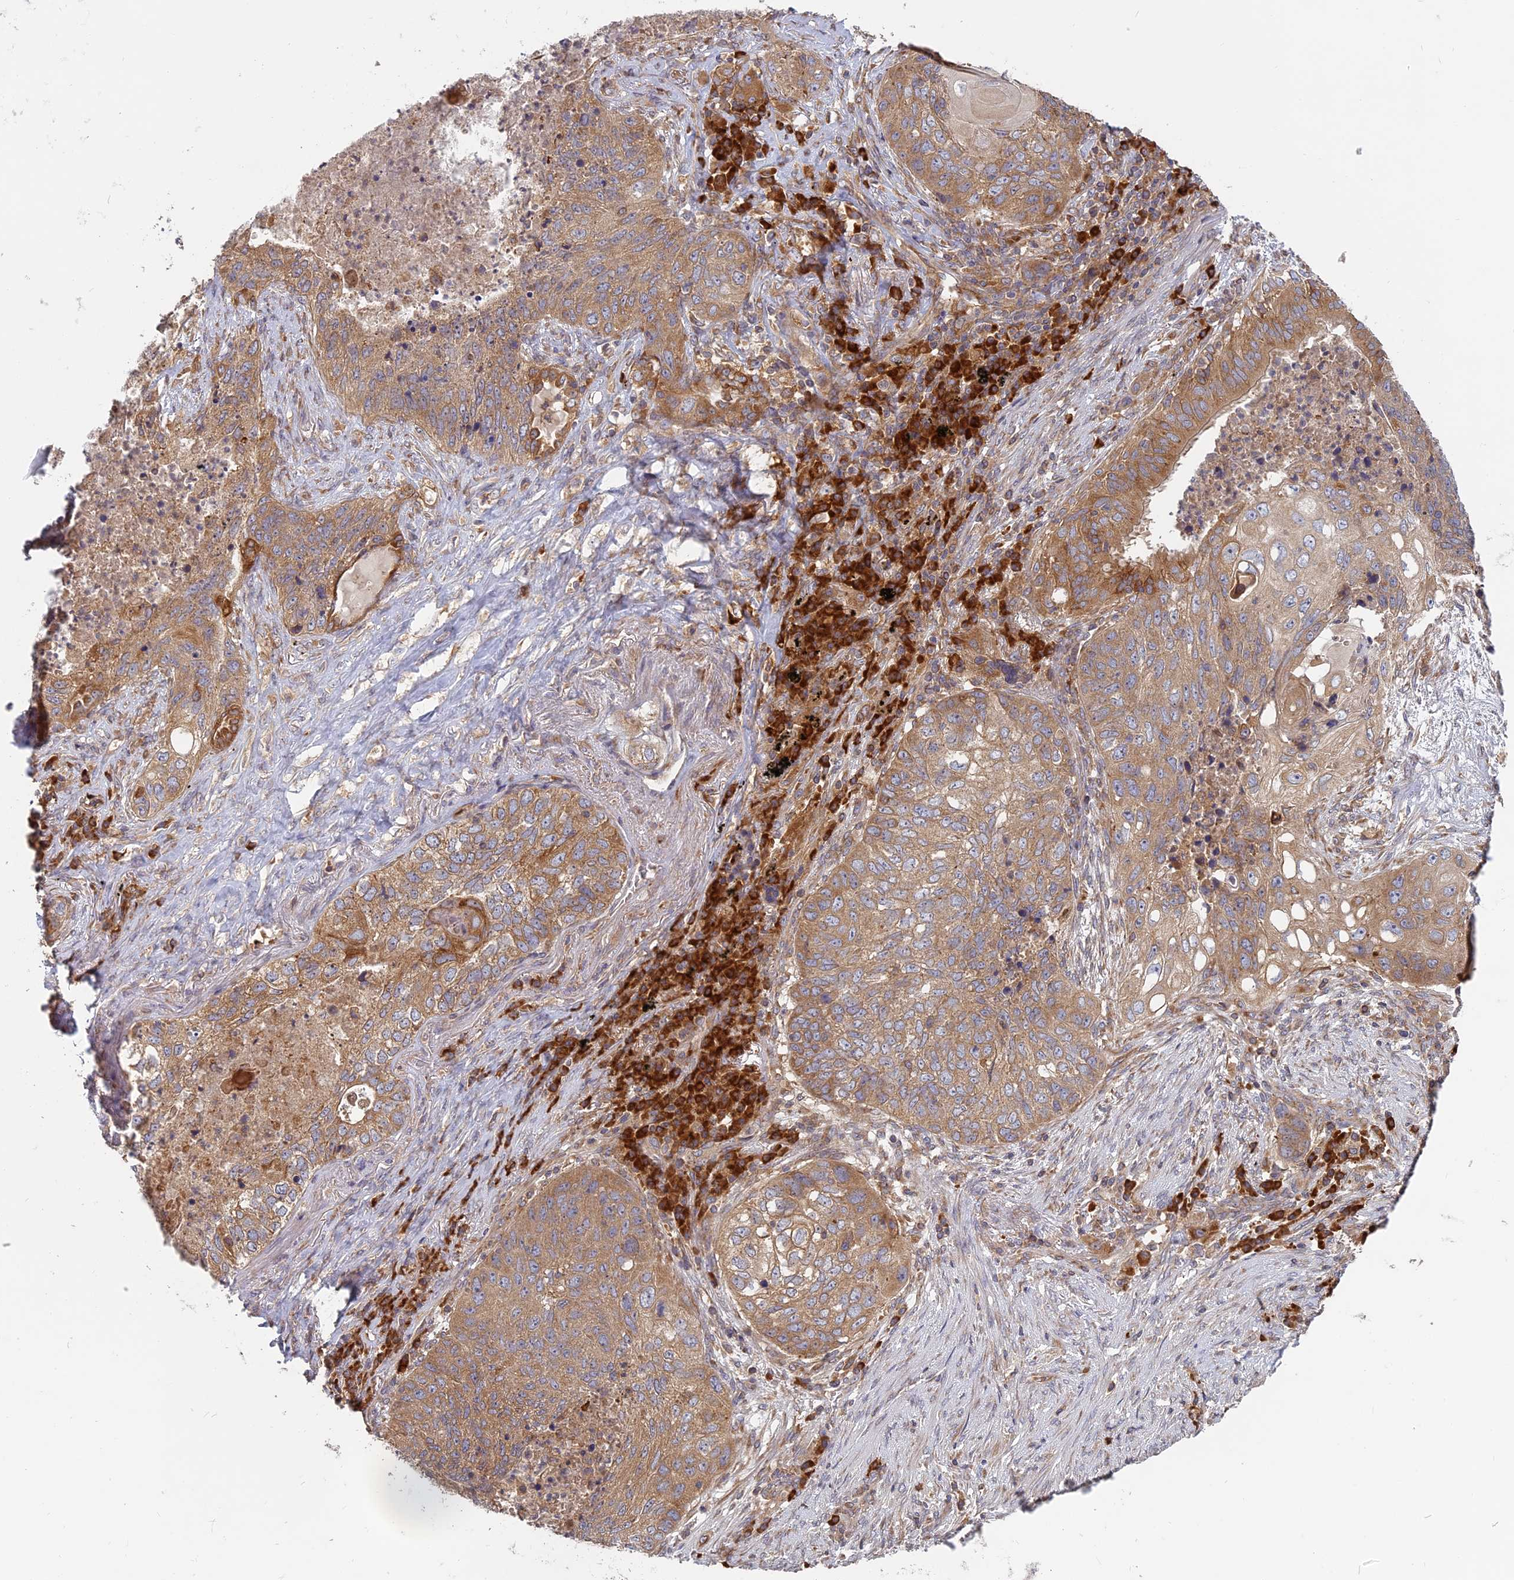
{"staining": {"intensity": "moderate", "quantity": ">75%", "location": "cytoplasmic/membranous"}, "tissue": "lung cancer", "cell_type": "Tumor cells", "image_type": "cancer", "snomed": [{"axis": "morphology", "description": "Squamous cell carcinoma, NOS"}, {"axis": "topography", "description": "Lung"}], "caption": "A brown stain shows moderate cytoplasmic/membranous staining of a protein in human squamous cell carcinoma (lung) tumor cells.", "gene": "TMEM208", "patient": {"sex": "female", "age": 63}}